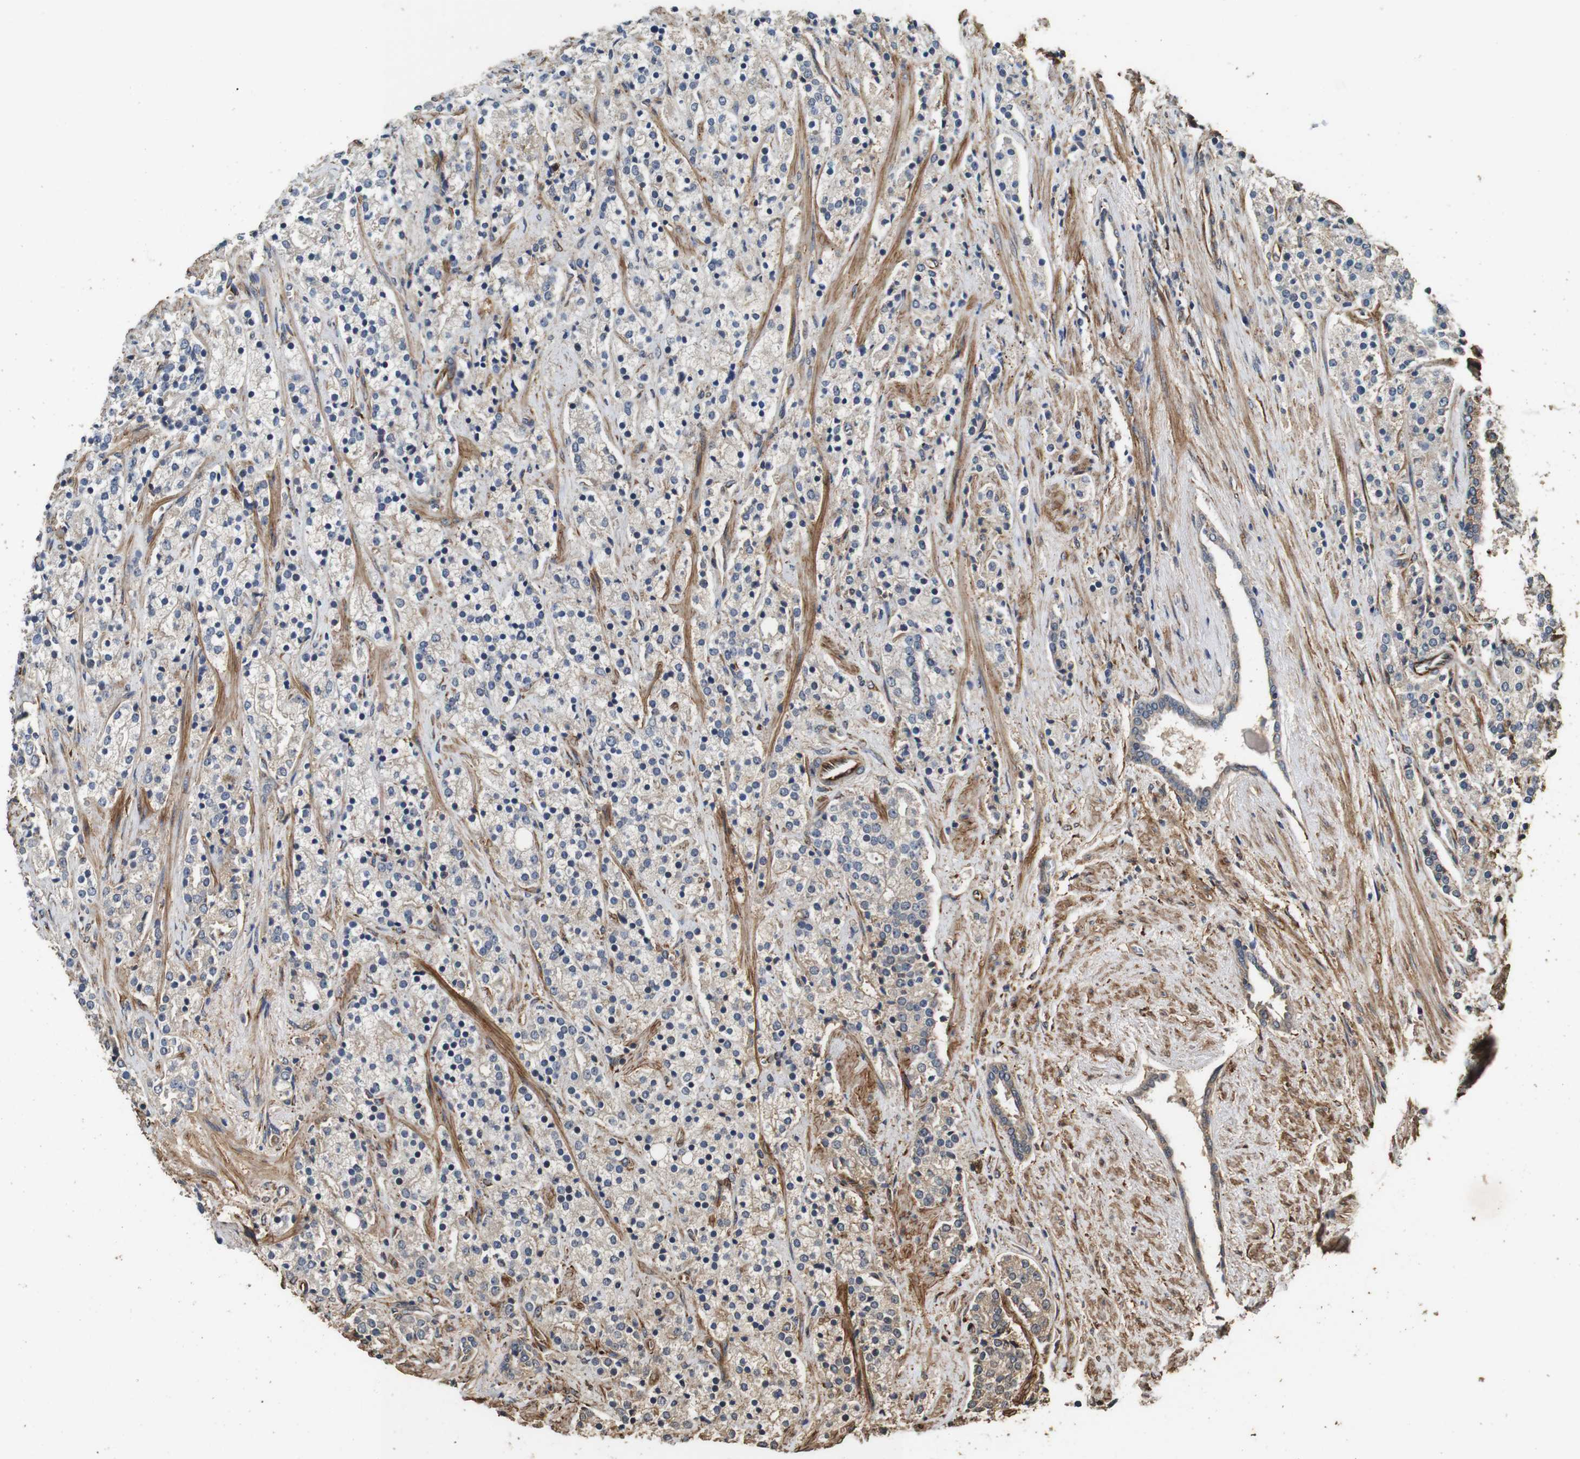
{"staining": {"intensity": "weak", "quantity": "<25%", "location": "cytoplasmic/membranous"}, "tissue": "prostate cancer", "cell_type": "Tumor cells", "image_type": "cancer", "snomed": [{"axis": "morphology", "description": "Adenocarcinoma, High grade"}, {"axis": "topography", "description": "Prostate"}], "caption": "Micrograph shows no significant protein expression in tumor cells of prostate adenocarcinoma (high-grade). (DAB IHC, high magnification).", "gene": "CNPY4", "patient": {"sex": "male", "age": 71}}